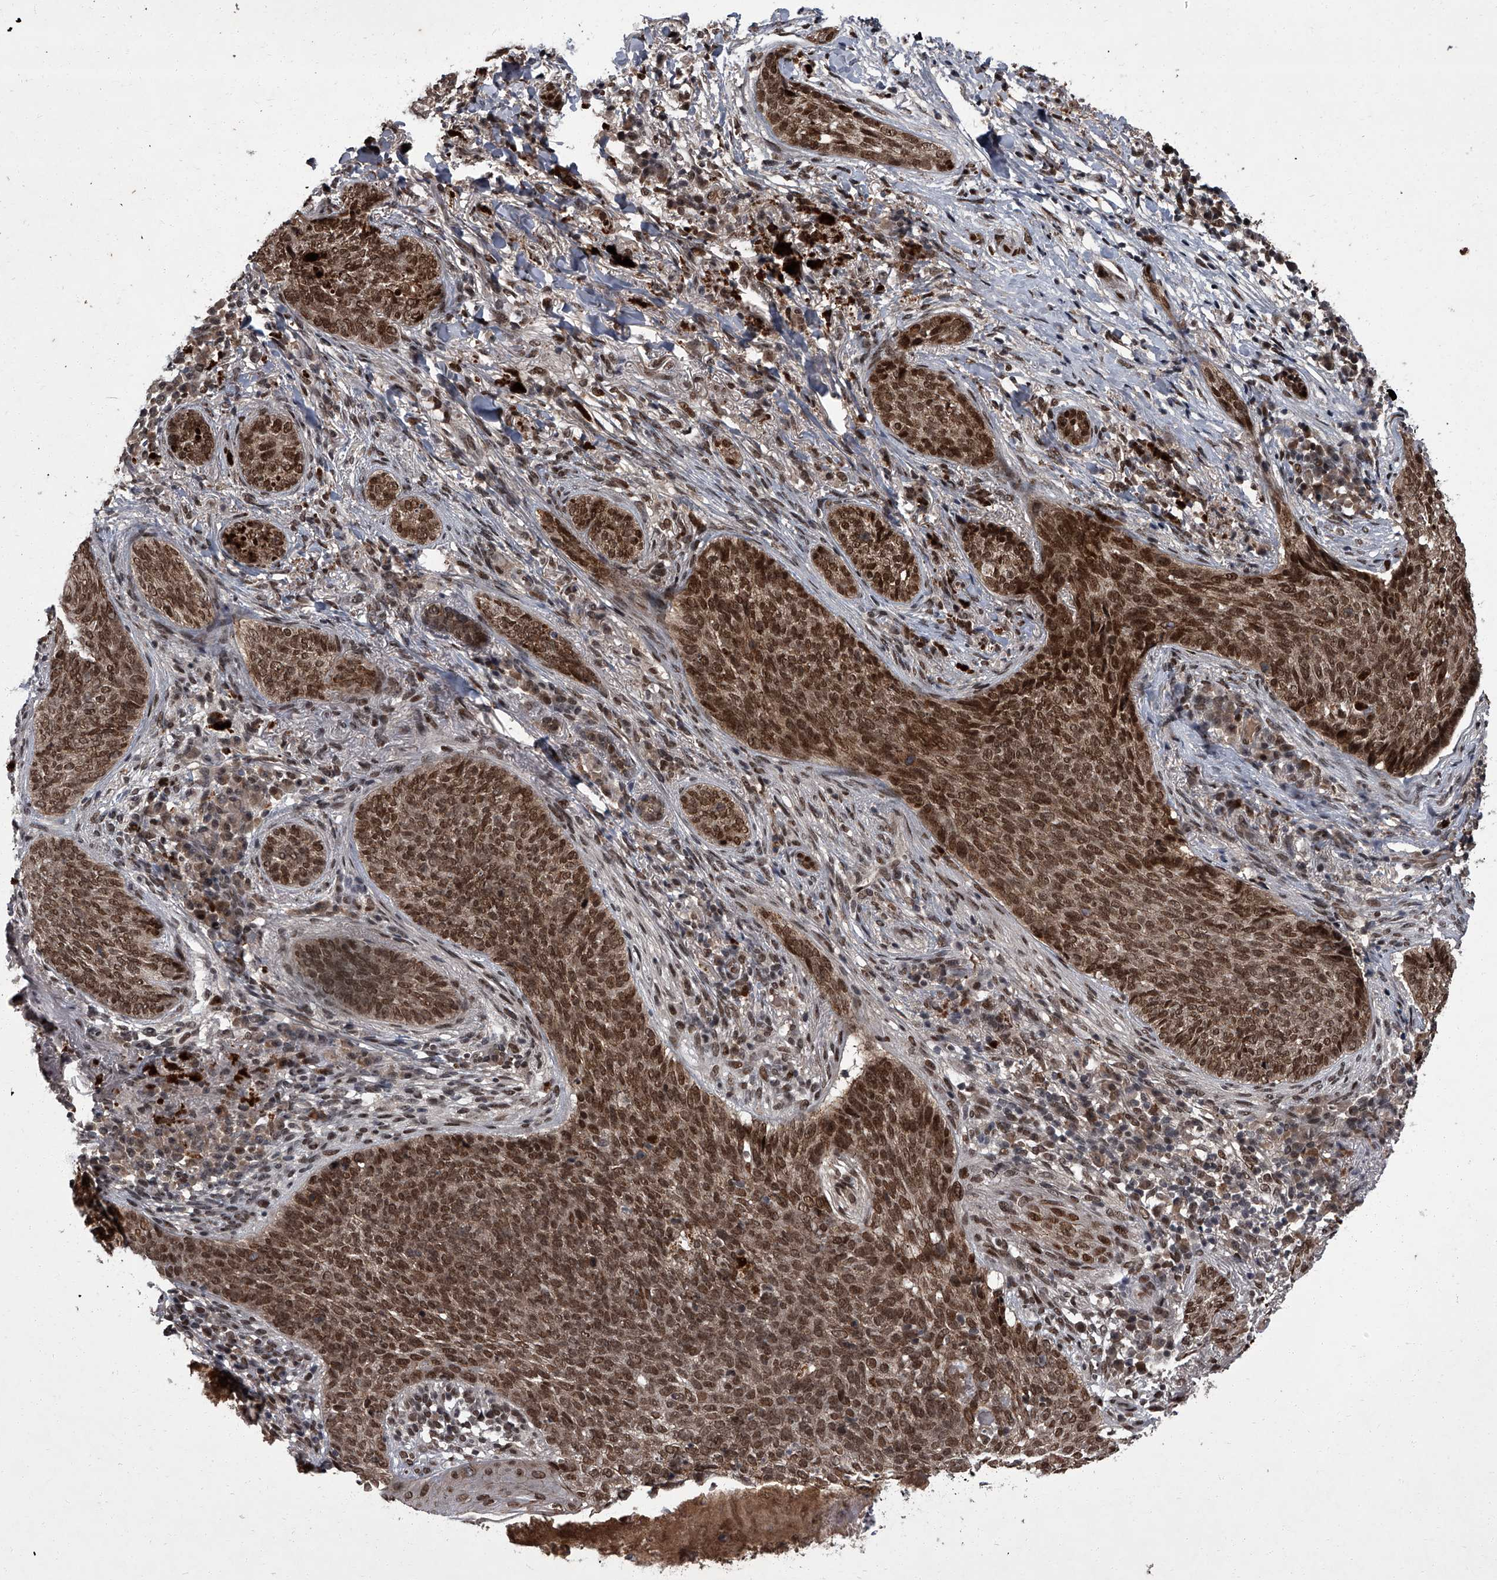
{"staining": {"intensity": "strong", "quantity": ">75%", "location": "cytoplasmic/membranous,nuclear"}, "tissue": "skin cancer", "cell_type": "Tumor cells", "image_type": "cancer", "snomed": [{"axis": "morphology", "description": "Basal cell carcinoma"}, {"axis": "topography", "description": "Skin"}], "caption": "Approximately >75% of tumor cells in basal cell carcinoma (skin) display strong cytoplasmic/membranous and nuclear protein staining as visualized by brown immunohistochemical staining.", "gene": "ZNF518B", "patient": {"sex": "male", "age": 85}}